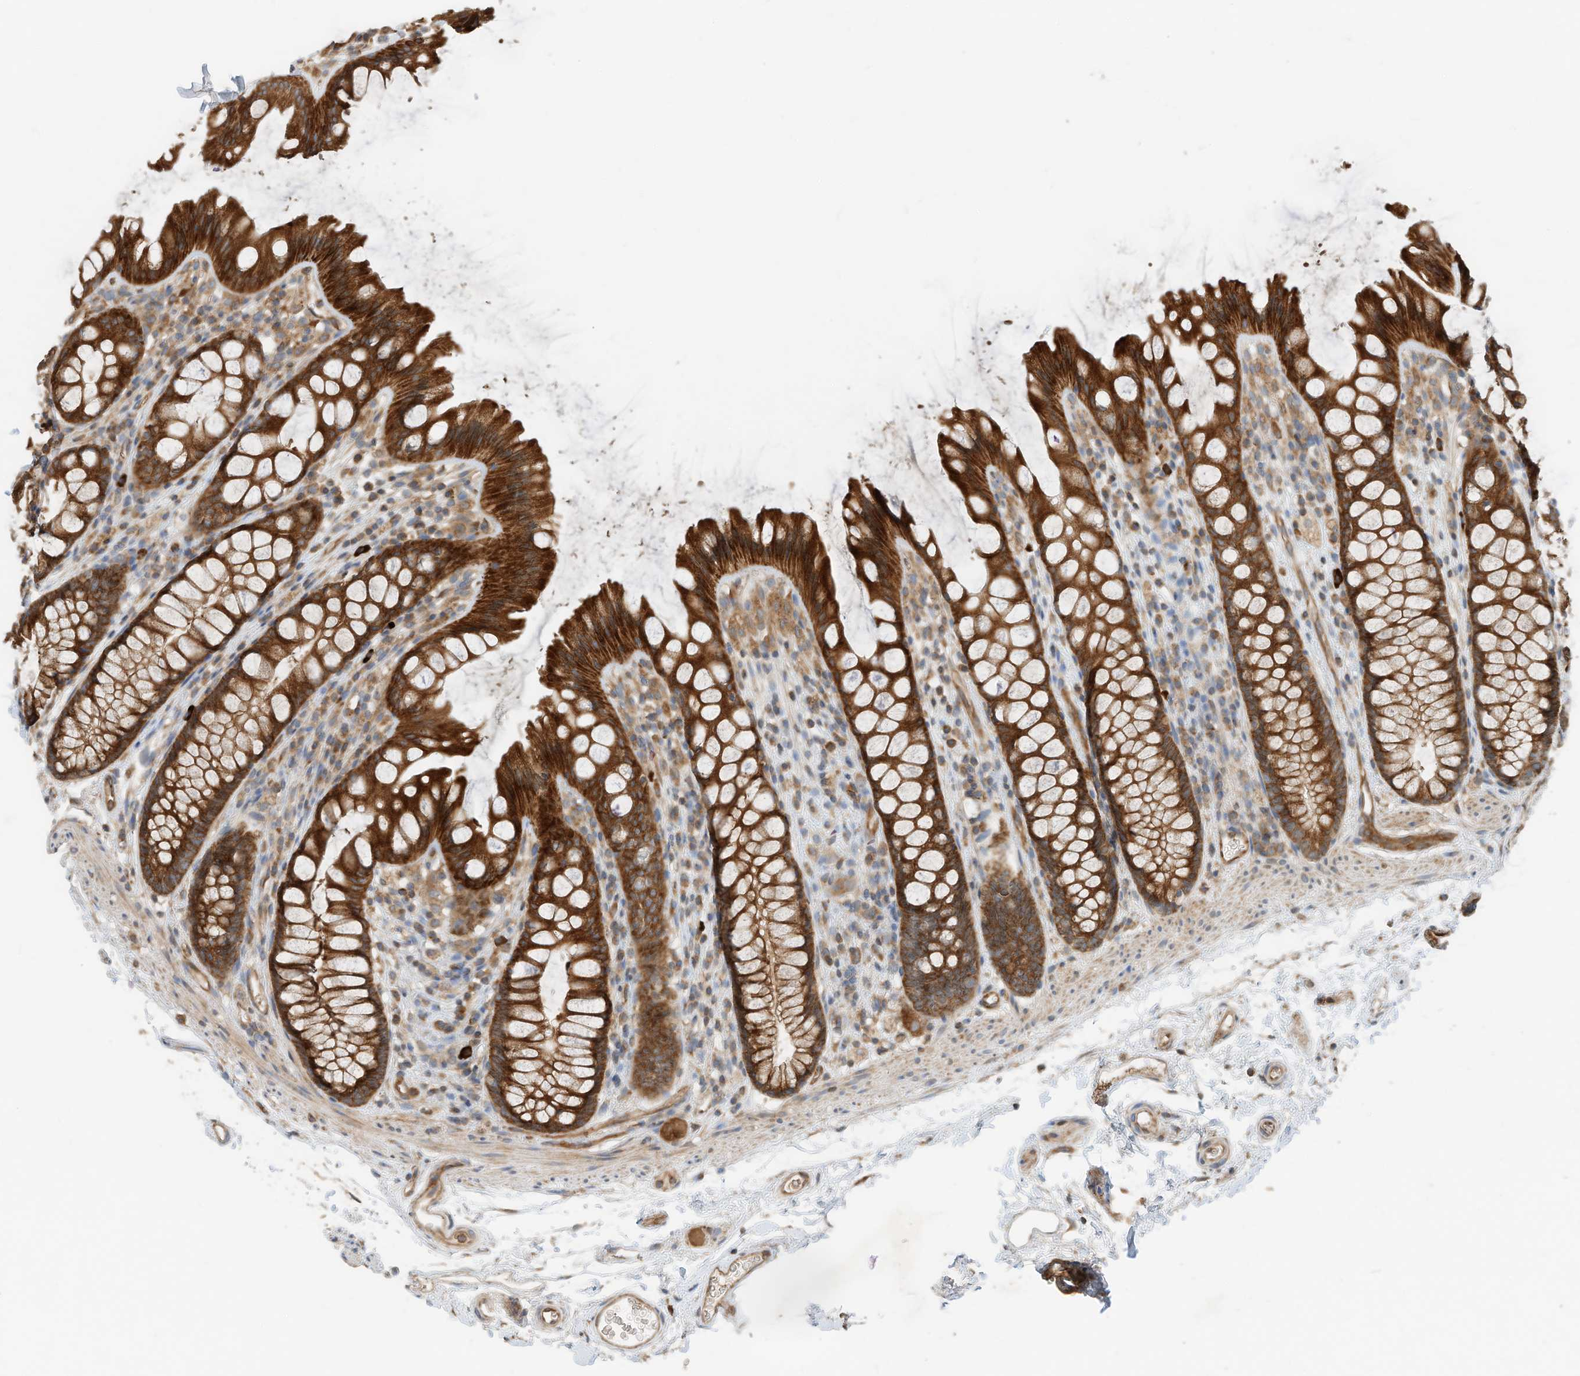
{"staining": {"intensity": "strong", "quantity": ">75%", "location": "cytoplasmic/membranous"}, "tissue": "rectum", "cell_type": "Glandular cells", "image_type": "normal", "snomed": [{"axis": "morphology", "description": "Normal tissue, NOS"}, {"axis": "topography", "description": "Rectum"}], "caption": "Immunohistochemical staining of benign human rectum reveals strong cytoplasmic/membranous protein staining in approximately >75% of glandular cells. (DAB IHC, brown staining for protein, blue staining for nuclei).", "gene": "CPAMD8", "patient": {"sex": "female", "age": 65}}